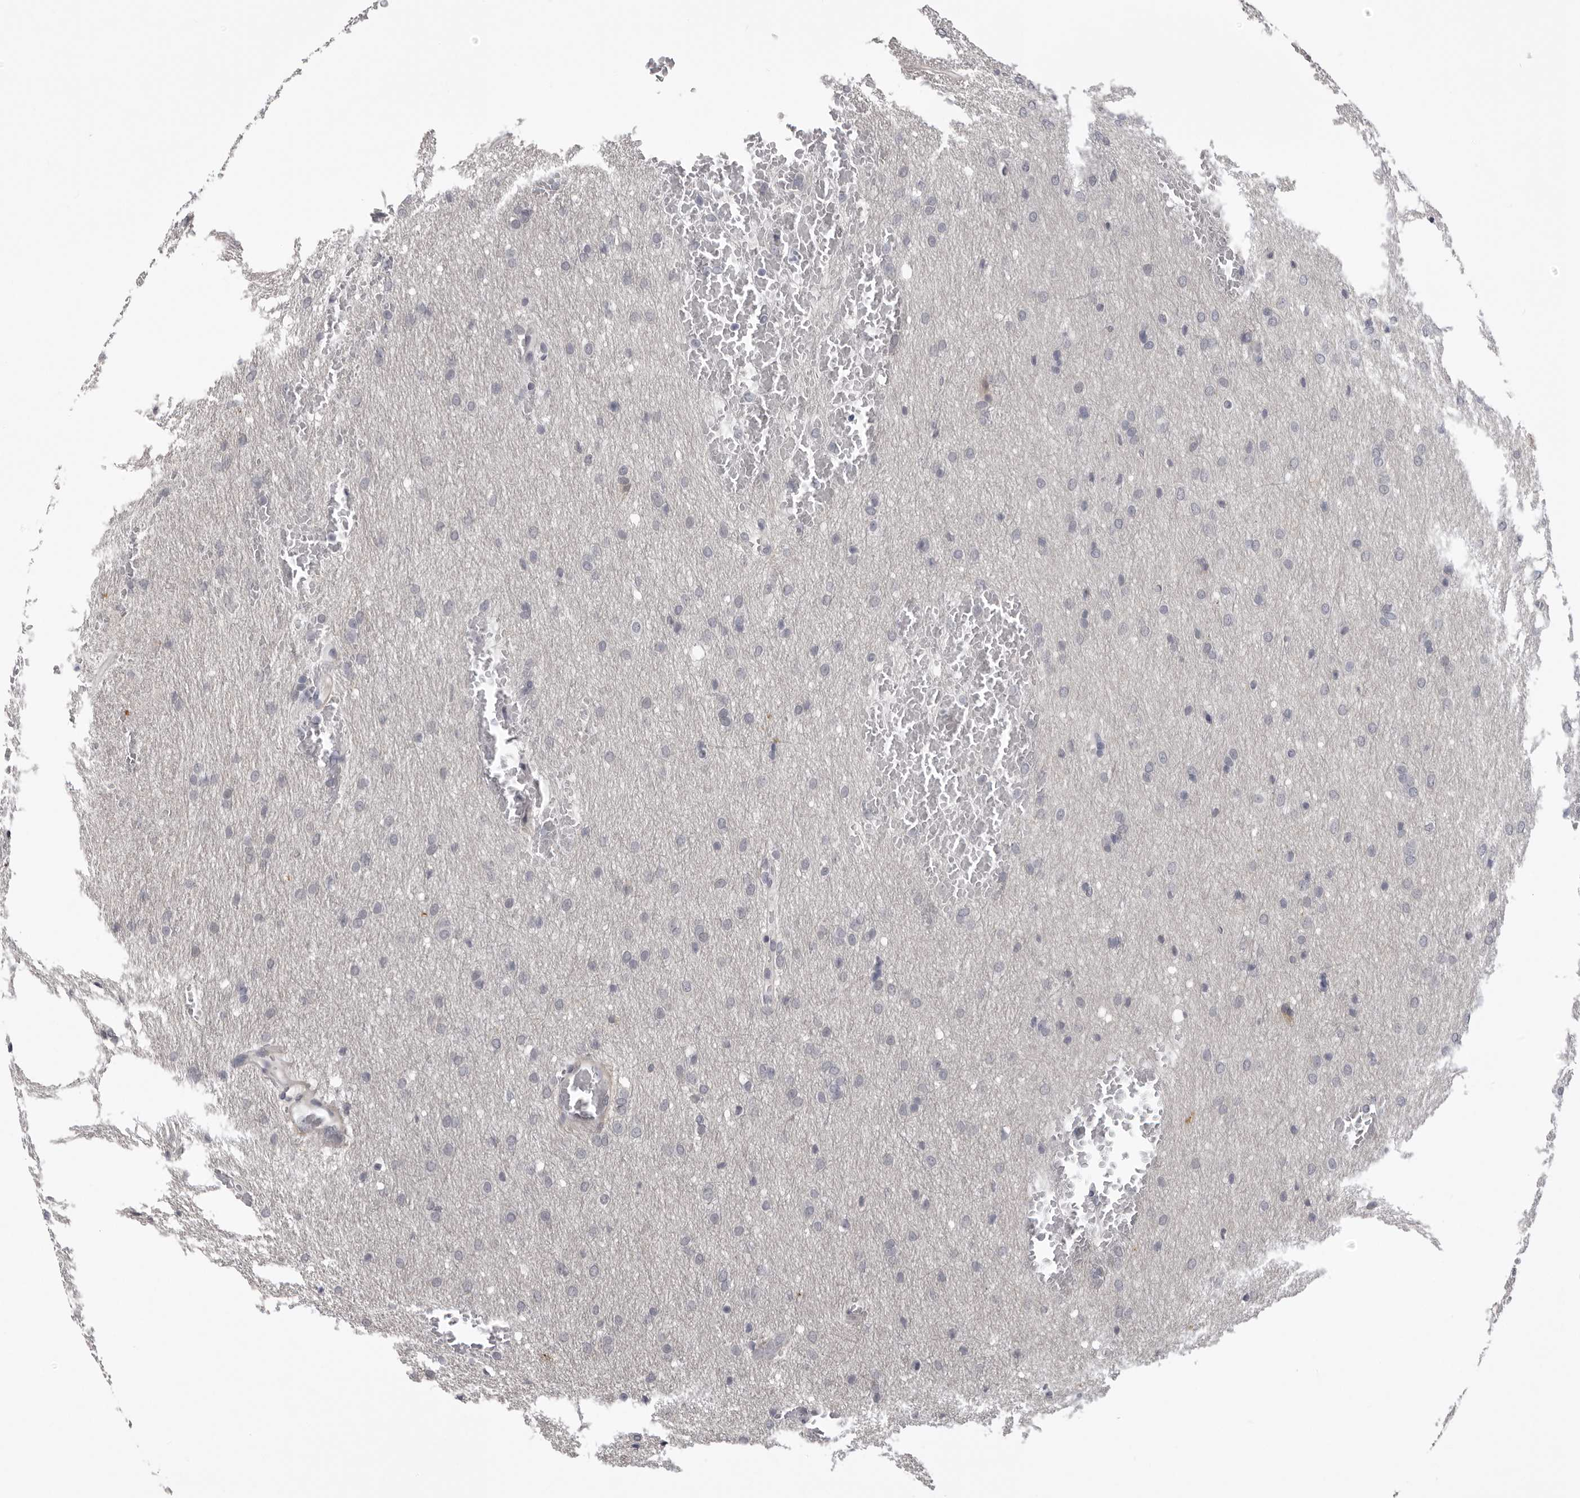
{"staining": {"intensity": "negative", "quantity": "none", "location": "none"}, "tissue": "glioma", "cell_type": "Tumor cells", "image_type": "cancer", "snomed": [{"axis": "morphology", "description": "Glioma, malignant, Low grade"}, {"axis": "topography", "description": "Brain"}], "caption": "Immunohistochemistry (IHC) photomicrograph of human malignant low-grade glioma stained for a protein (brown), which demonstrates no expression in tumor cells. (DAB (3,3'-diaminobenzidine) immunohistochemistry with hematoxylin counter stain).", "gene": "NCEH1", "patient": {"sex": "female", "age": 37}}